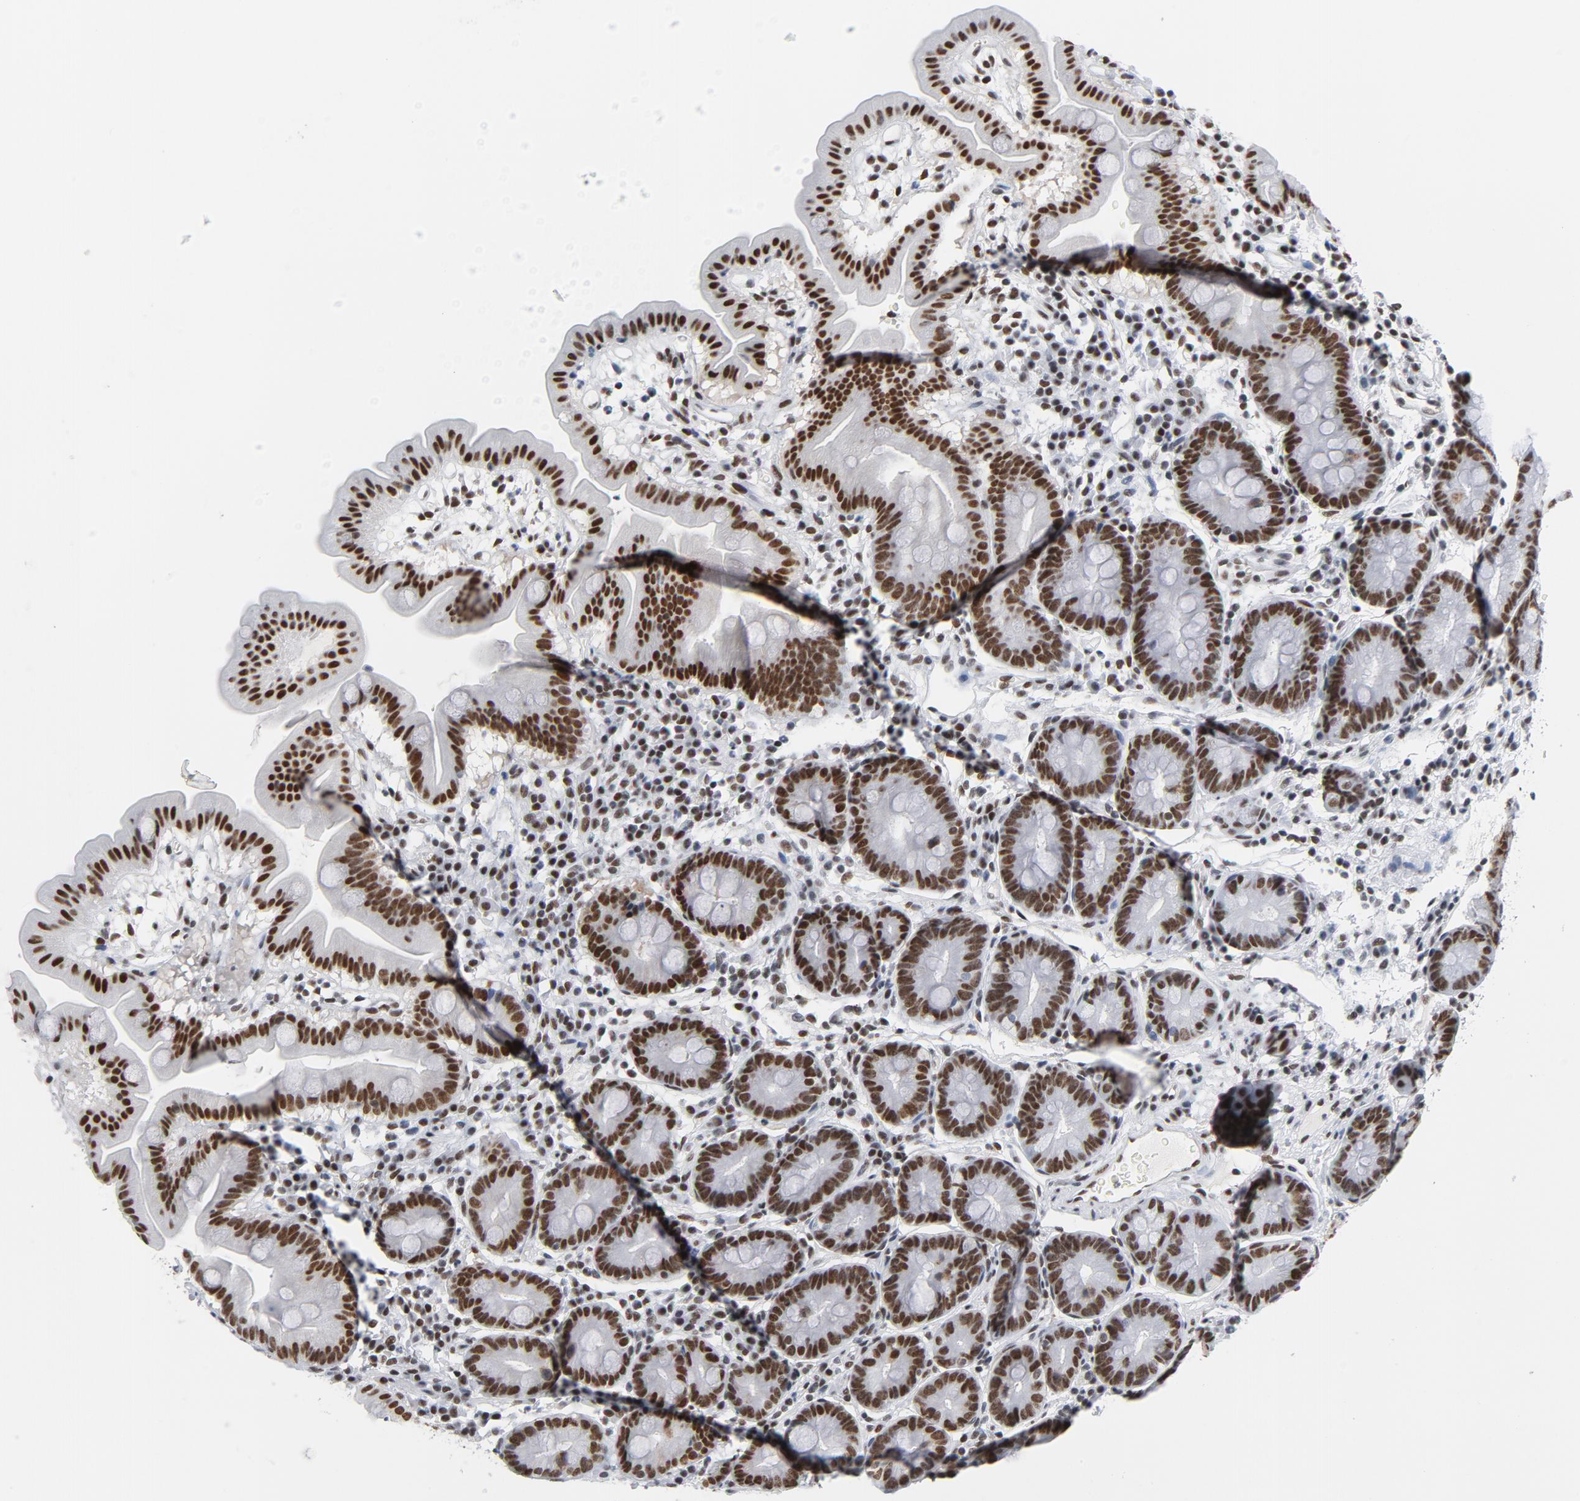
{"staining": {"intensity": "moderate", "quantity": ">75%", "location": "nuclear"}, "tissue": "duodenum", "cell_type": "Glandular cells", "image_type": "normal", "snomed": [{"axis": "morphology", "description": "Normal tissue, NOS"}, {"axis": "topography", "description": "Duodenum"}], "caption": "Human duodenum stained for a protein (brown) shows moderate nuclear positive staining in about >75% of glandular cells.", "gene": "CSTF2", "patient": {"sex": "male", "age": 50}}